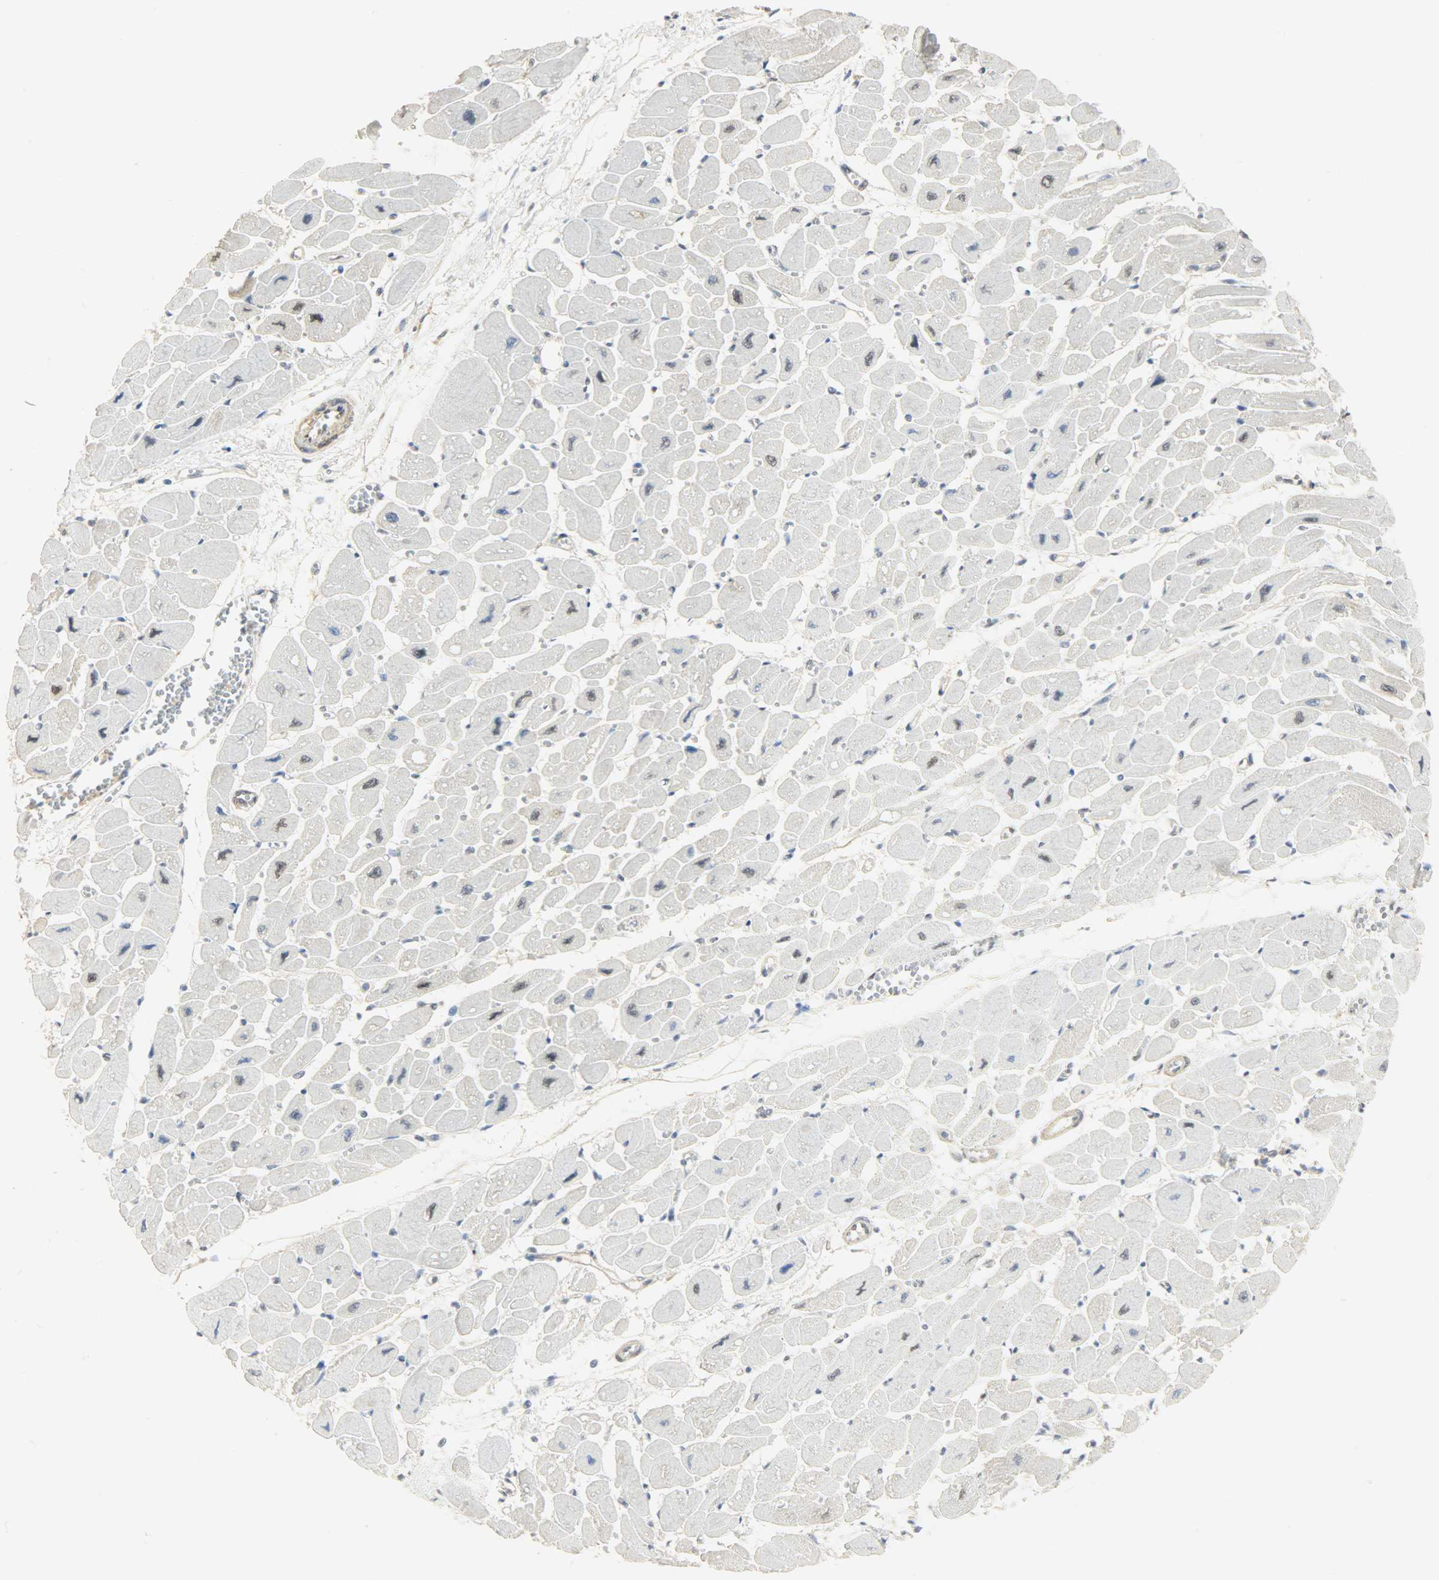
{"staining": {"intensity": "moderate", "quantity": "25%-75%", "location": "nuclear"}, "tissue": "heart muscle", "cell_type": "Cardiomyocytes", "image_type": "normal", "snomed": [{"axis": "morphology", "description": "Normal tissue, NOS"}, {"axis": "topography", "description": "Heart"}], "caption": "Immunohistochemical staining of unremarkable human heart muscle displays moderate nuclear protein positivity in approximately 25%-75% of cardiomyocytes.", "gene": "NPEPL1", "patient": {"sex": "female", "age": 54}}